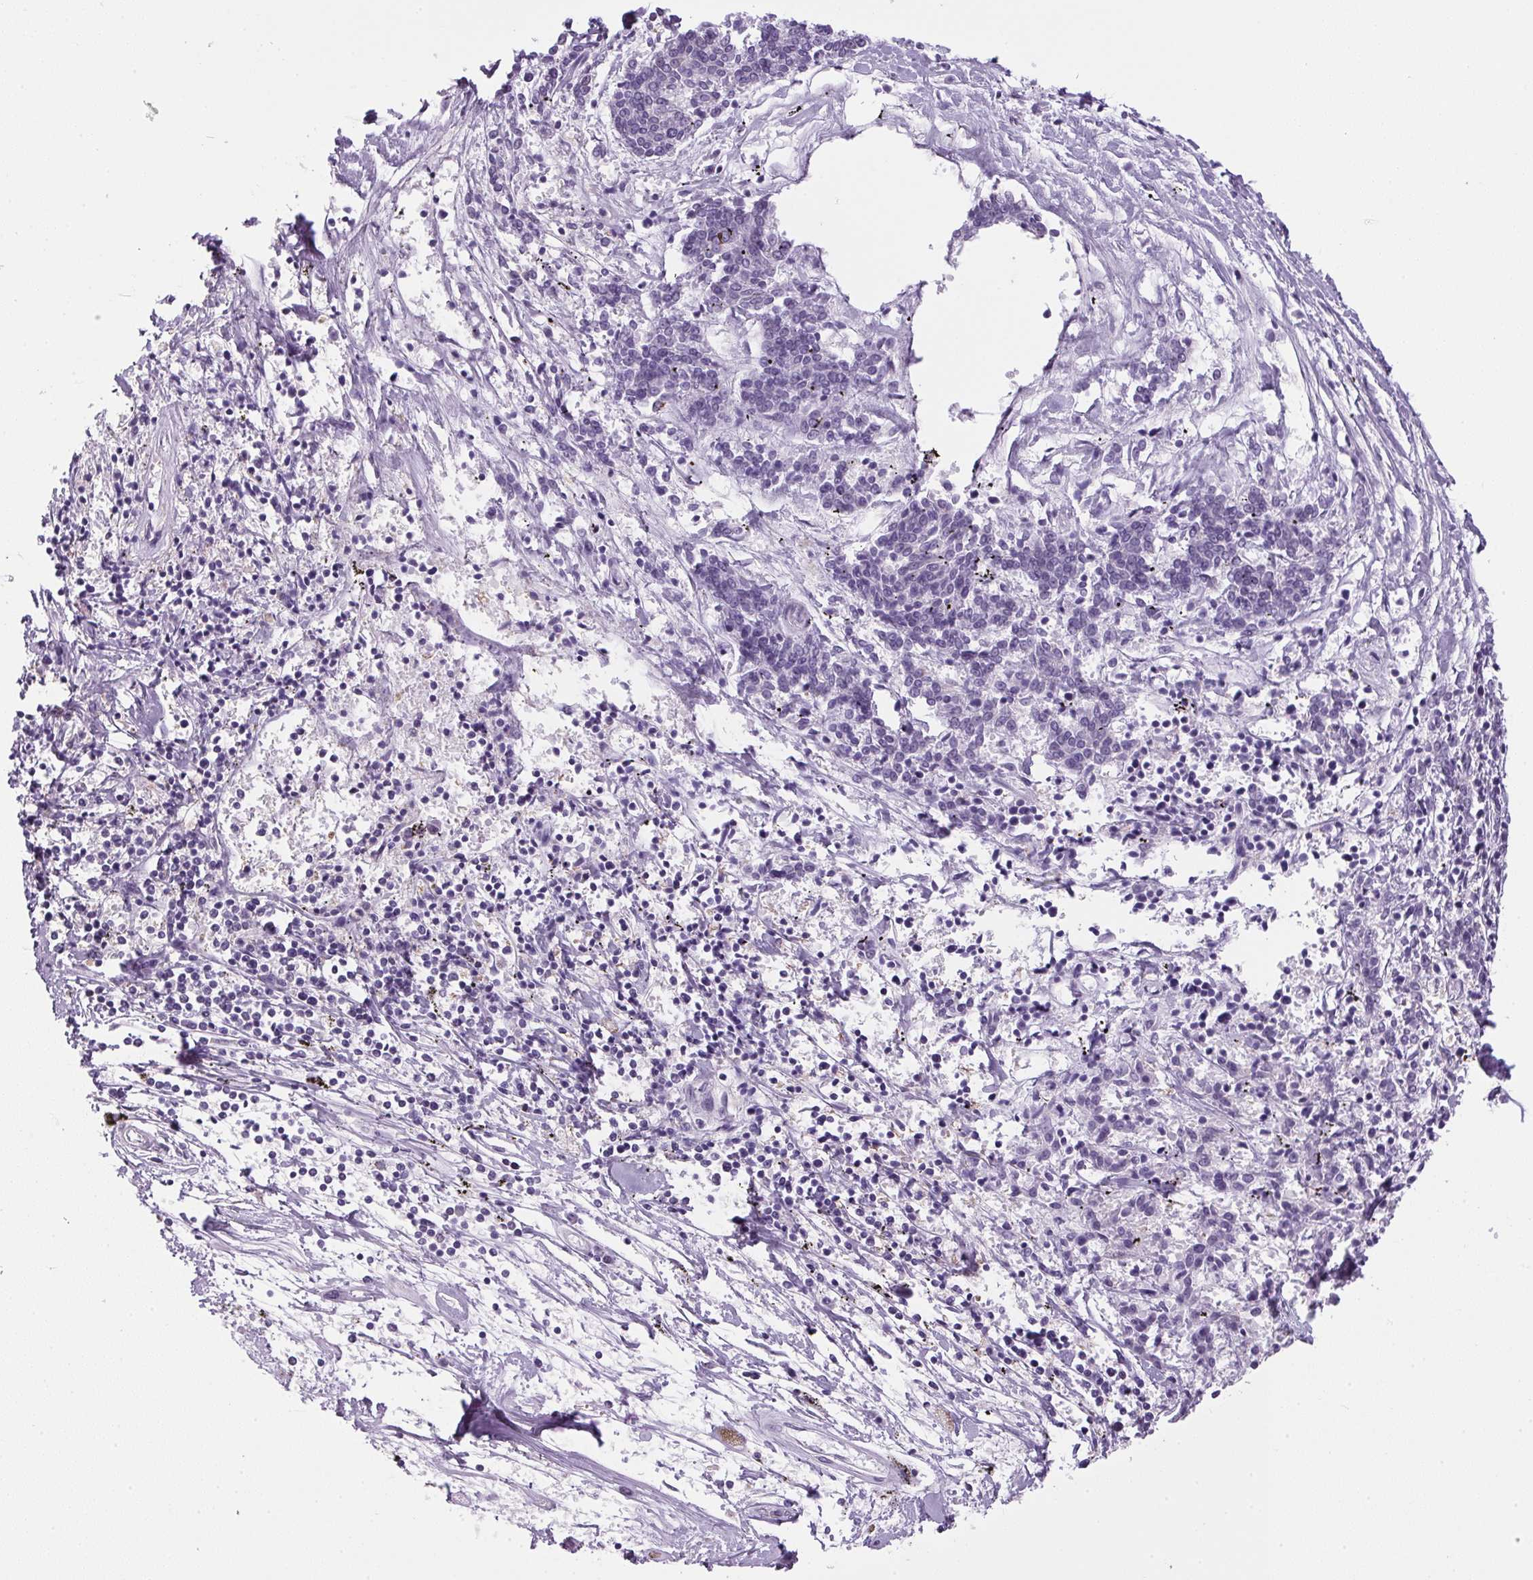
{"staining": {"intensity": "negative", "quantity": "none", "location": "none"}, "tissue": "melanoma", "cell_type": "Tumor cells", "image_type": "cancer", "snomed": [{"axis": "morphology", "description": "Malignant melanoma, NOS"}, {"axis": "topography", "description": "Skin"}], "caption": "A photomicrograph of malignant melanoma stained for a protein displays no brown staining in tumor cells.", "gene": "S100A2", "patient": {"sex": "female", "age": 72}}